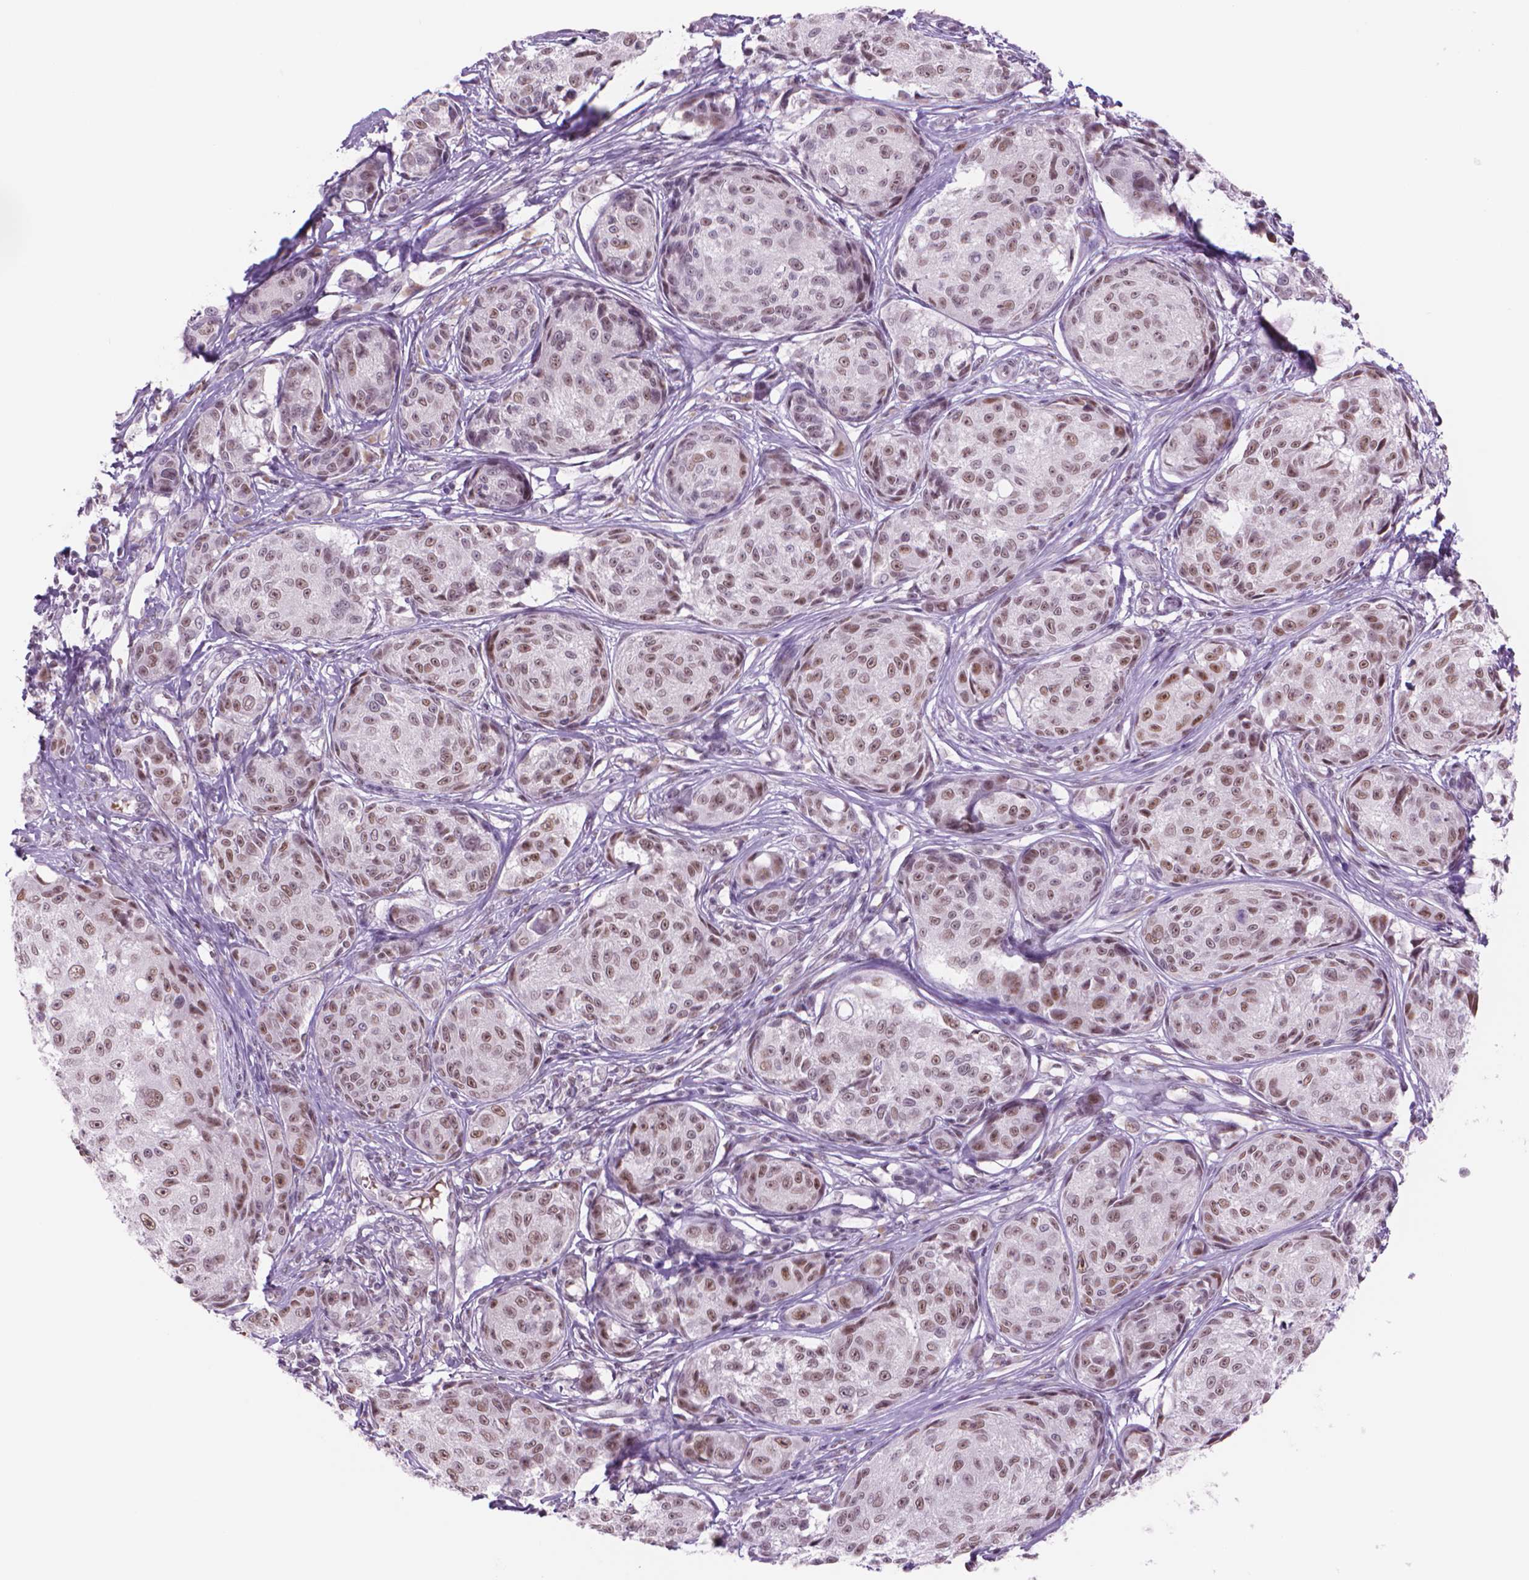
{"staining": {"intensity": "moderate", "quantity": ">75%", "location": "nuclear"}, "tissue": "melanoma", "cell_type": "Tumor cells", "image_type": "cancer", "snomed": [{"axis": "morphology", "description": "Malignant melanoma, NOS"}, {"axis": "topography", "description": "Skin"}], "caption": "The micrograph shows a brown stain indicating the presence of a protein in the nuclear of tumor cells in malignant melanoma.", "gene": "POLR3D", "patient": {"sex": "male", "age": 61}}